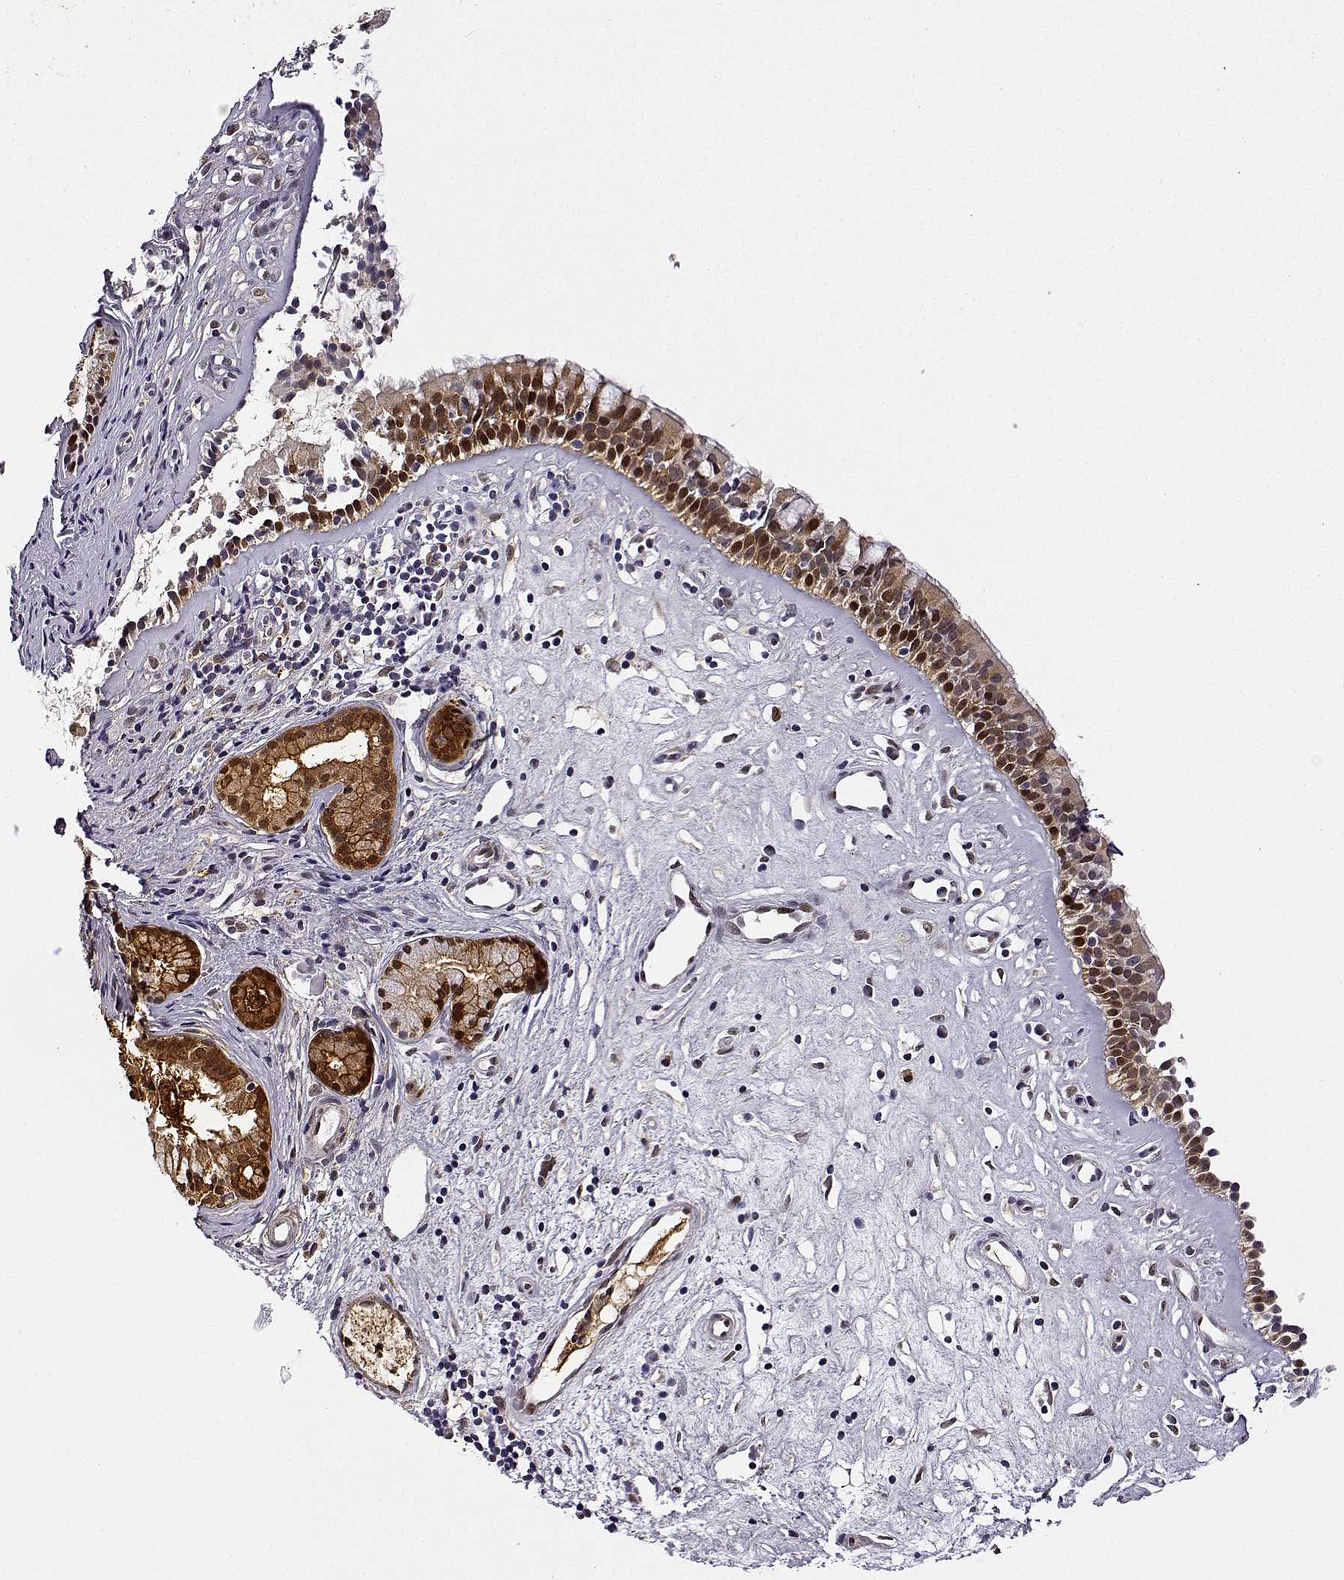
{"staining": {"intensity": "strong", "quantity": ">75%", "location": "cytoplasmic/membranous,nuclear"}, "tissue": "nasopharynx", "cell_type": "Respiratory epithelial cells", "image_type": "normal", "snomed": [{"axis": "morphology", "description": "Normal tissue, NOS"}, {"axis": "topography", "description": "Nasopharynx"}], "caption": "This is a histology image of immunohistochemistry staining of unremarkable nasopharynx, which shows strong staining in the cytoplasmic/membranous,nuclear of respiratory epithelial cells.", "gene": "PHGDH", "patient": {"sex": "female", "age": 52}}